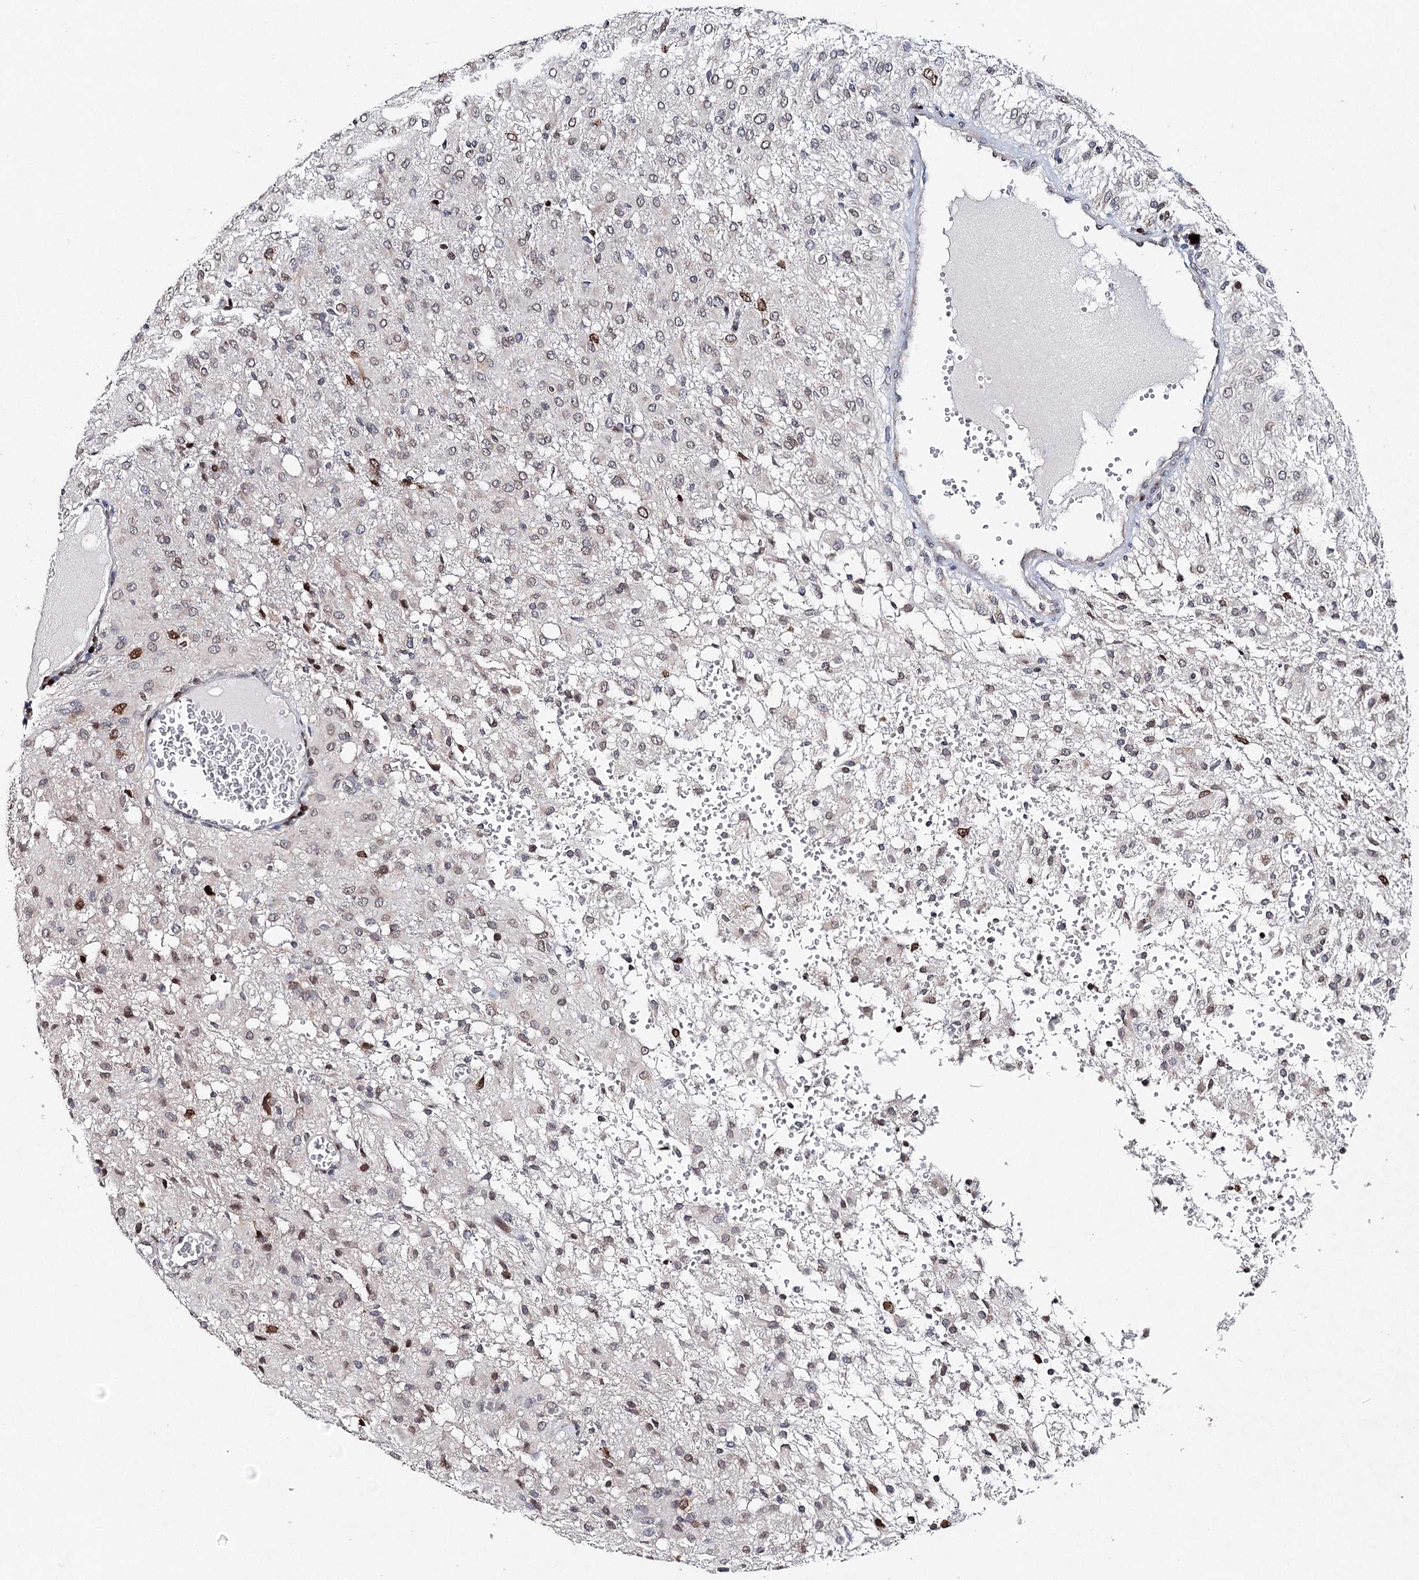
{"staining": {"intensity": "moderate", "quantity": "<25%", "location": "nuclear"}, "tissue": "glioma", "cell_type": "Tumor cells", "image_type": "cancer", "snomed": [{"axis": "morphology", "description": "Glioma, malignant, High grade"}, {"axis": "topography", "description": "Brain"}], "caption": "High-magnification brightfield microscopy of glioma stained with DAB (brown) and counterstained with hematoxylin (blue). tumor cells exhibit moderate nuclear staining is identified in about<25% of cells.", "gene": "FRMD4A", "patient": {"sex": "female", "age": 59}}